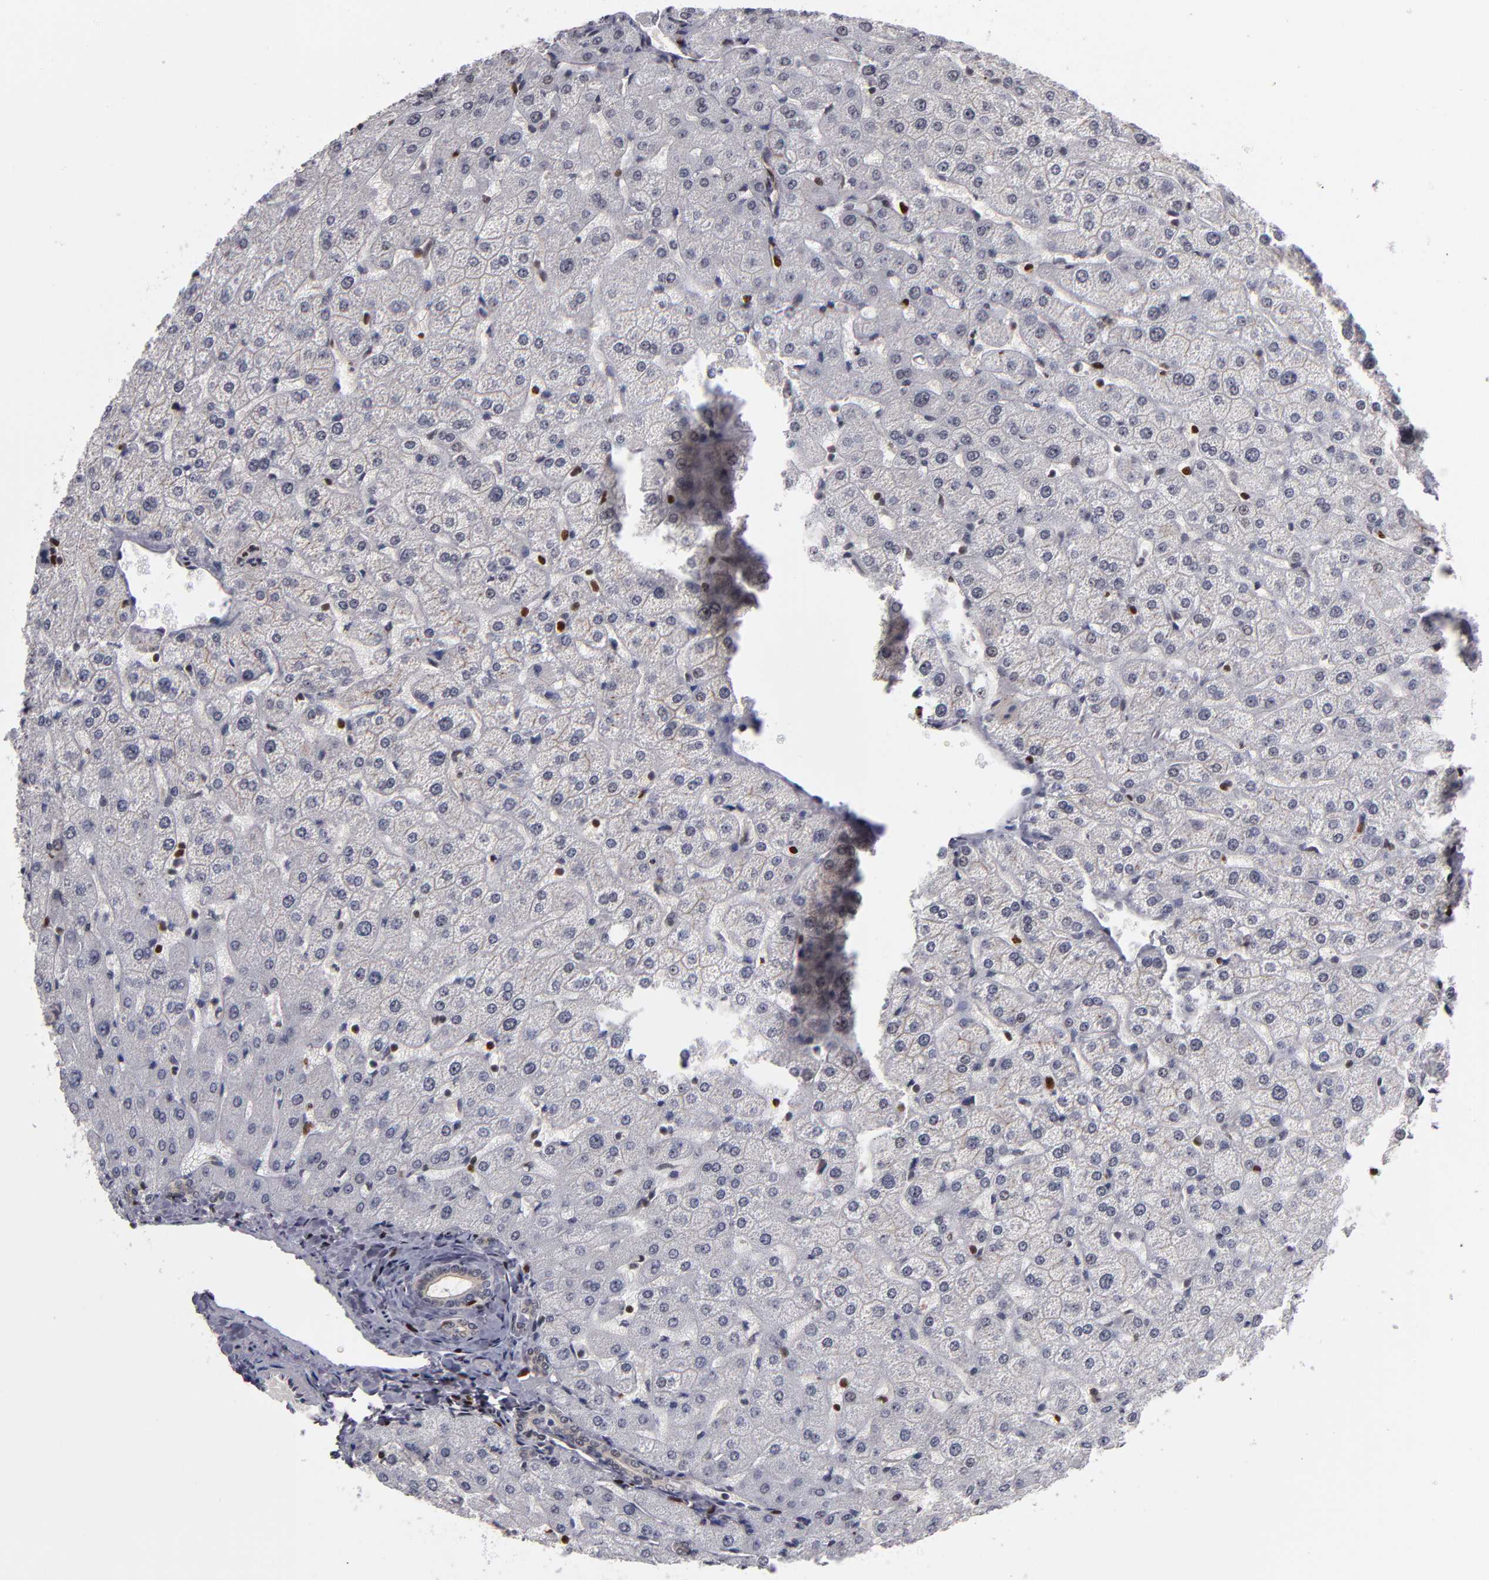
{"staining": {"intensity": "negative", "quantity": "none", "location": "none"}, "tissue": "liver", "cell_type": "Cholangiocytes", "image_type": "normal", "snomed": [{"axis": "morphology", "description": "Normal tissue, NOS"}, {"axis": "morphology", "description": "Fibrosis, NOS"}, {"axis": "topography", "description": "Liver"}], "caption": "High power microscopy image of an immunohistochemistry histopathology image of unremarkable liver, revealing no significant positivity in cholangiocytes.", "gene": "KDM6A", "patient": {"sex": "female", "age": 29}}